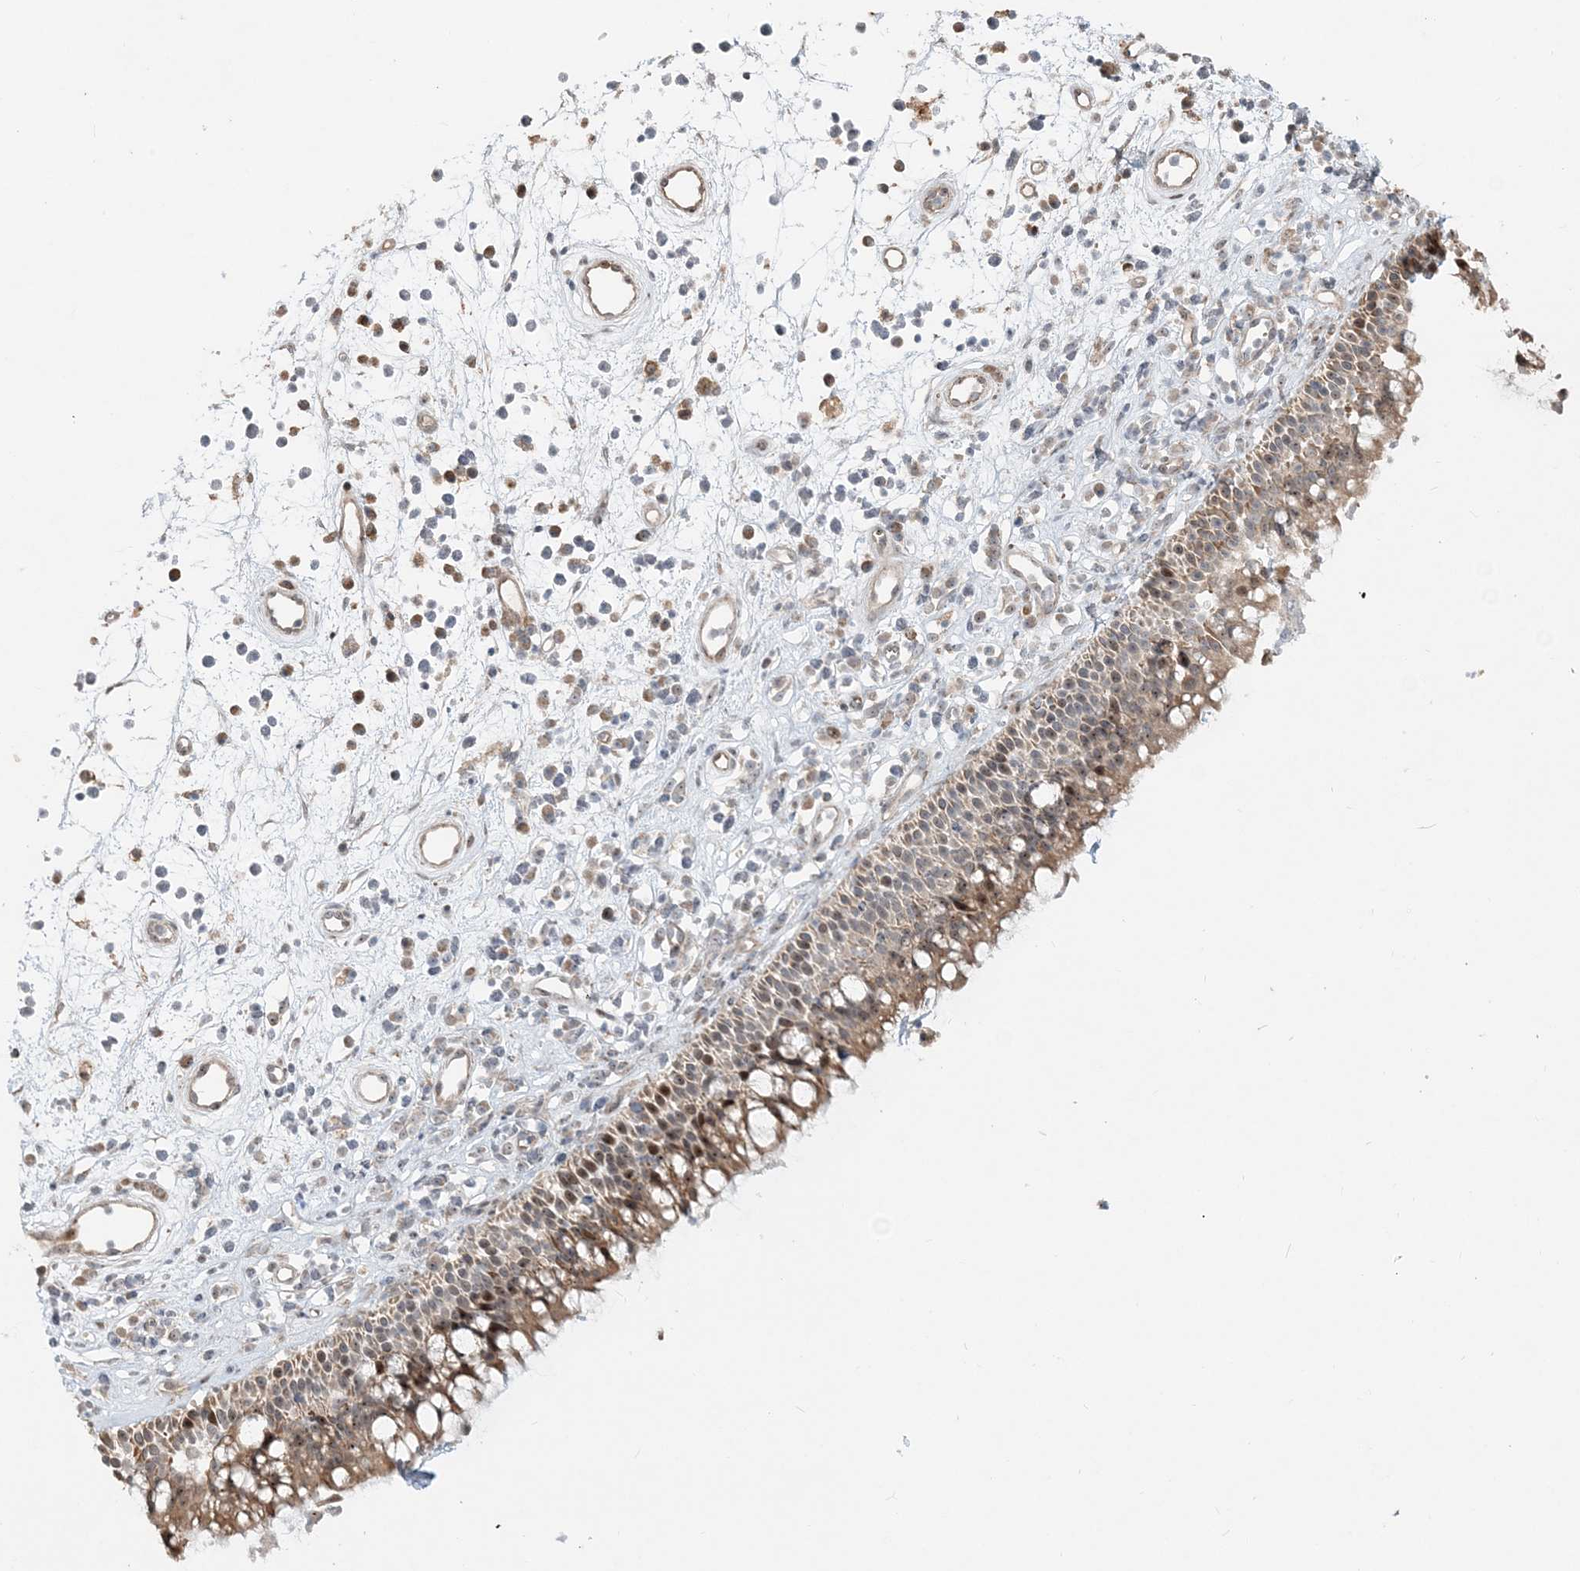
{"staining": {"intensity": "moderate", "quantity": "25%-75%", "location": "cytoplasmic/membranous,nuclear"}, "tissue": "nasopharynx", "cell_type": "Respiratory epithelial cells", "image_type": "normal", "snomed": [{"axis": "morphology", "description": "Normal tissue, NOS"}, {"axis": "morphology", "description": "Inflammation, NOS"}, {"axis": "morphology", "description": "Malignant melanoma, Metastatic site"}, {"axis": "topography", "description": "Nasopharynx"}], "caption": "Respiratory epithelial cells display medium levels of moderate cytoplasmic/membranous,nuclear staining in about 25%-75% of cells in unremarkable nasopharynx.", "gene": "CXXC5", "patient": {"sex": "male", "age": 70}}